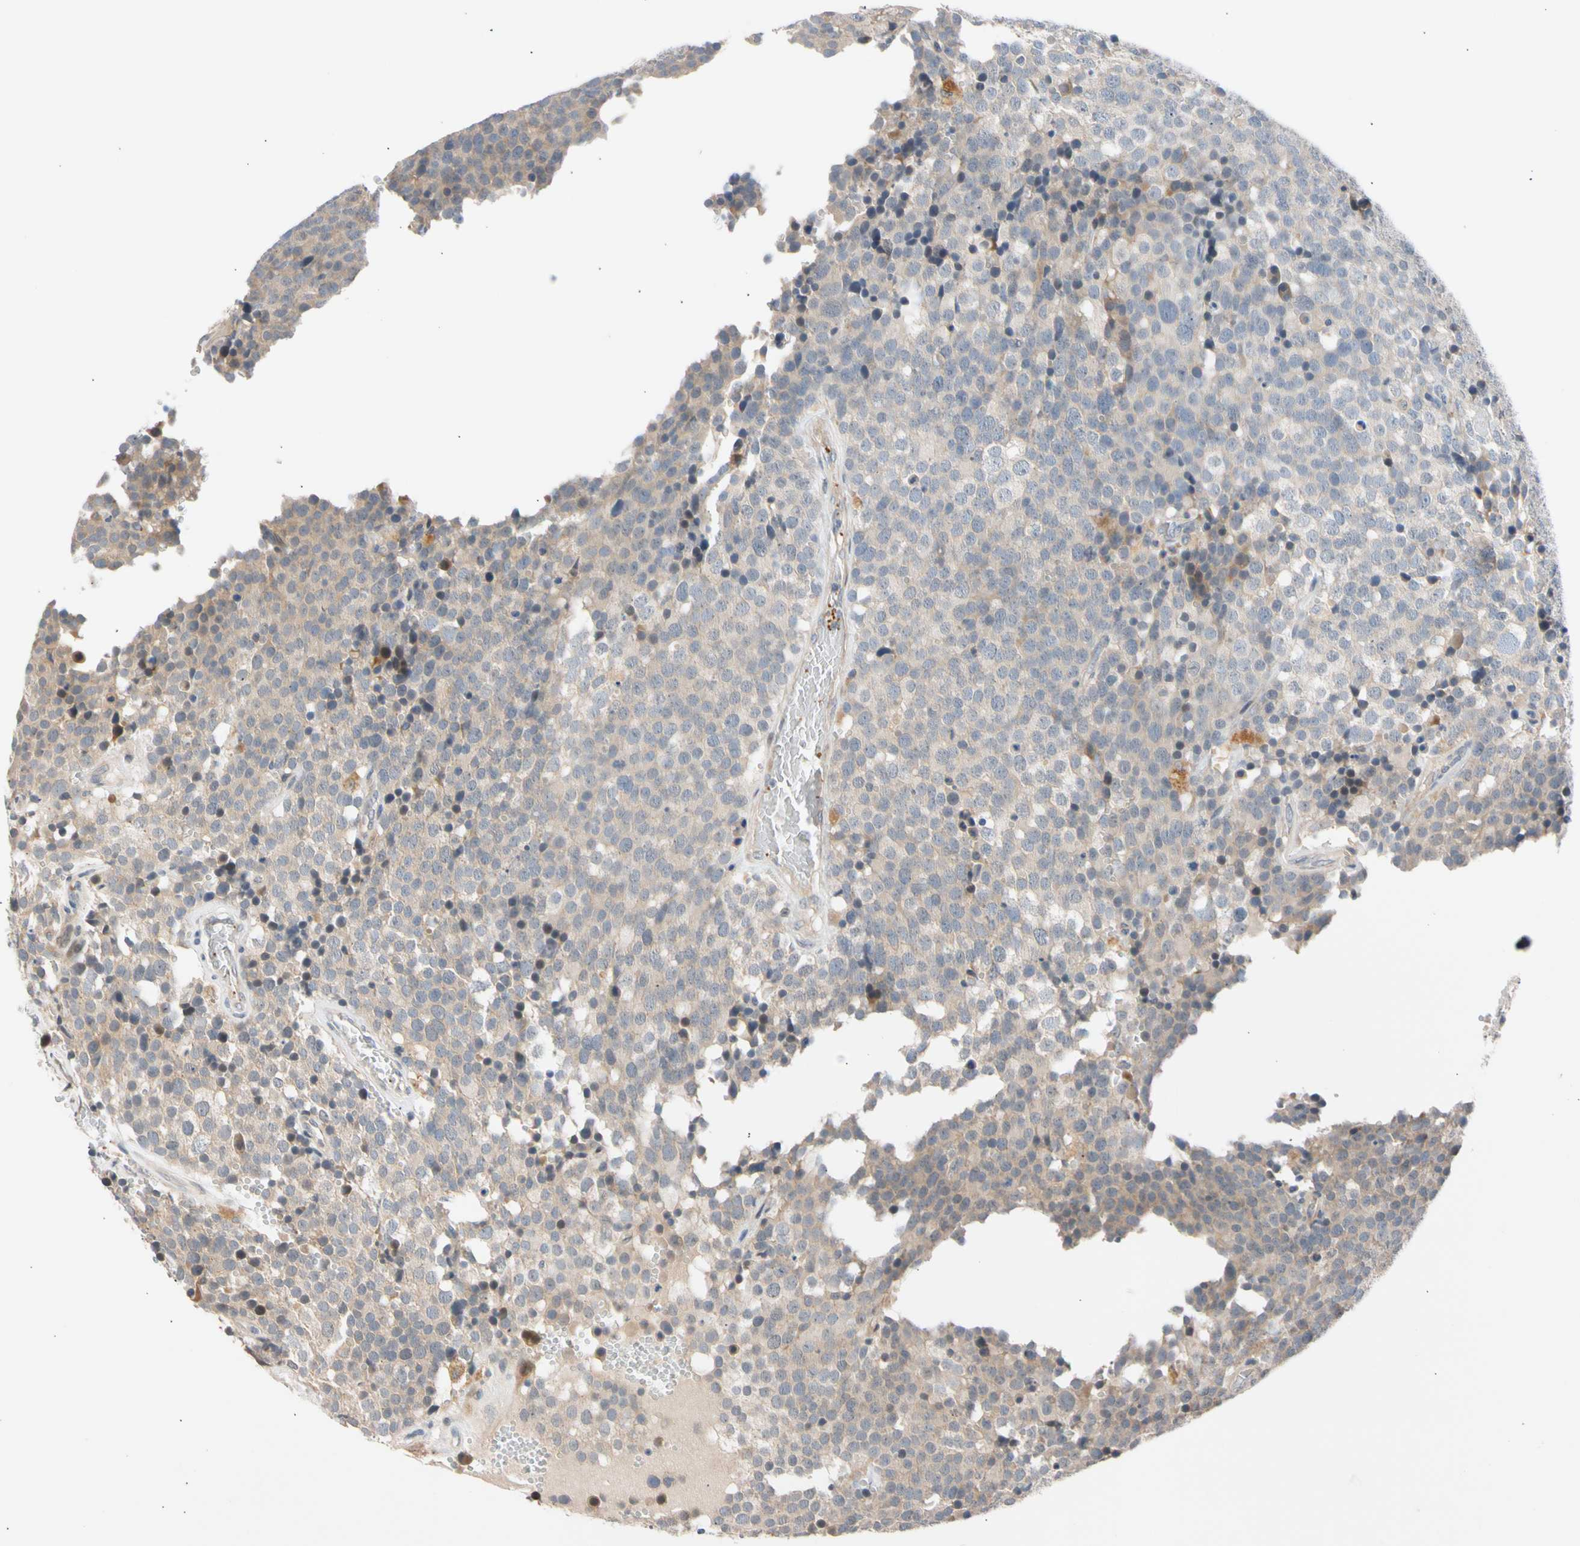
{"staining": {"intensity": "weak", "quantity": "<25%", "location": "cytoplasmic/membranous"}, "tissue": "testis cancer", "cell_type": "Tumor cells", "image_type": "cancer", "snomed": [{"axis": "morphology", "description": "Seminoma, NOS"}, {"axis": "topography", "description": "Testis"}], "caption": "Testis cancer stained for a protein using immunohistochemistry (IHC) displays no positivity tumor cells.", "gene": "CNST", "patient": {"sex": "male", "age": 71}}